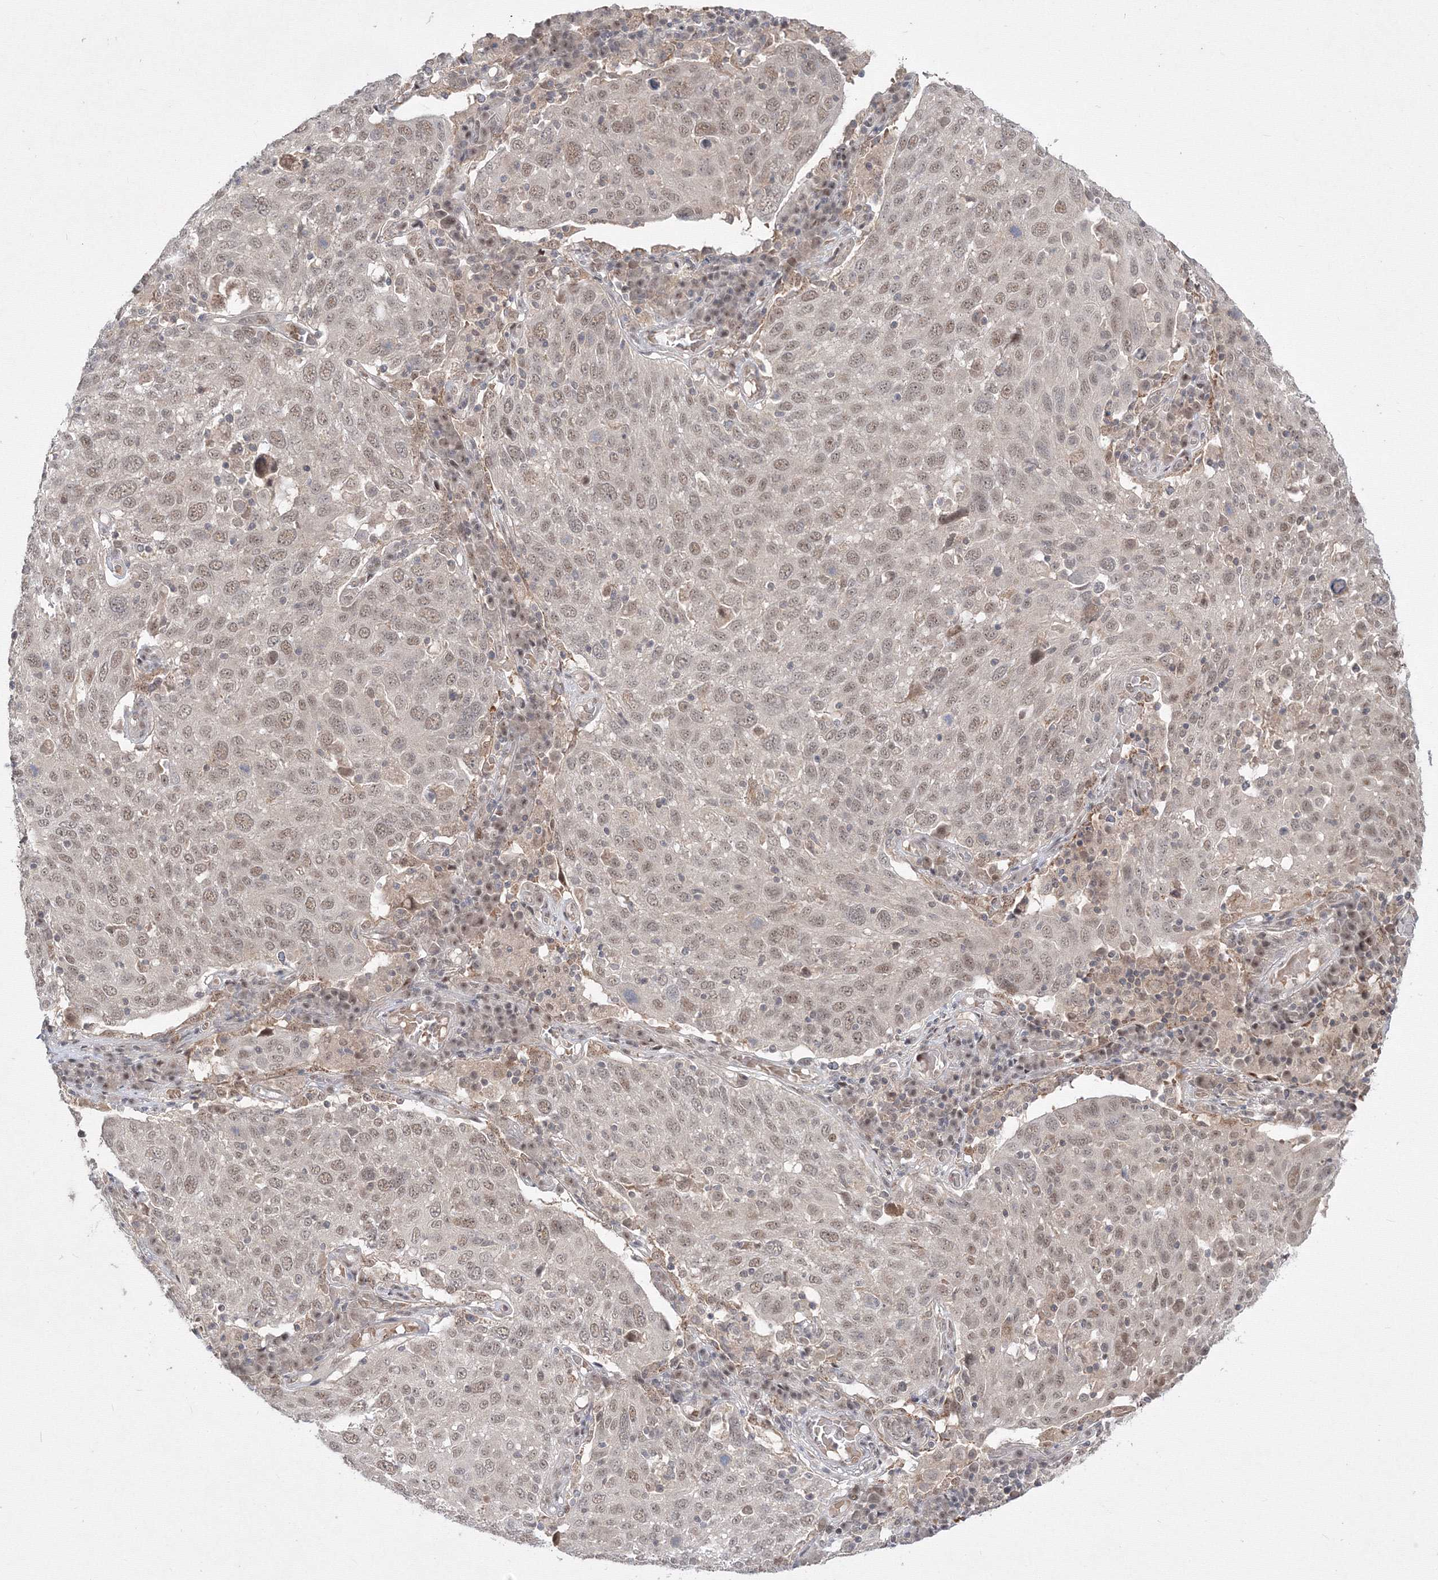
{"staining": {"intensity": "weak", "quantity": ">75%", "location": "nuclear"}, "tissue": "lung cancer", "cell_type": "Tumor cells", "image_type": "cancer", "snomed": [{"axis": "morphology", "description": "Squamous cell carcinoma, NOS"}, {"axis": "topography", "description": "Lung"}], "caption": "Immunohistochemistry micrograph of squamous cell carcinoma (lung) stained for a protein (brown), which shows low levels of weak nuclear staining in about >75% of tumor cells.", "gene": "COPS4", "patient": {"sex": "male", "age": 65}}